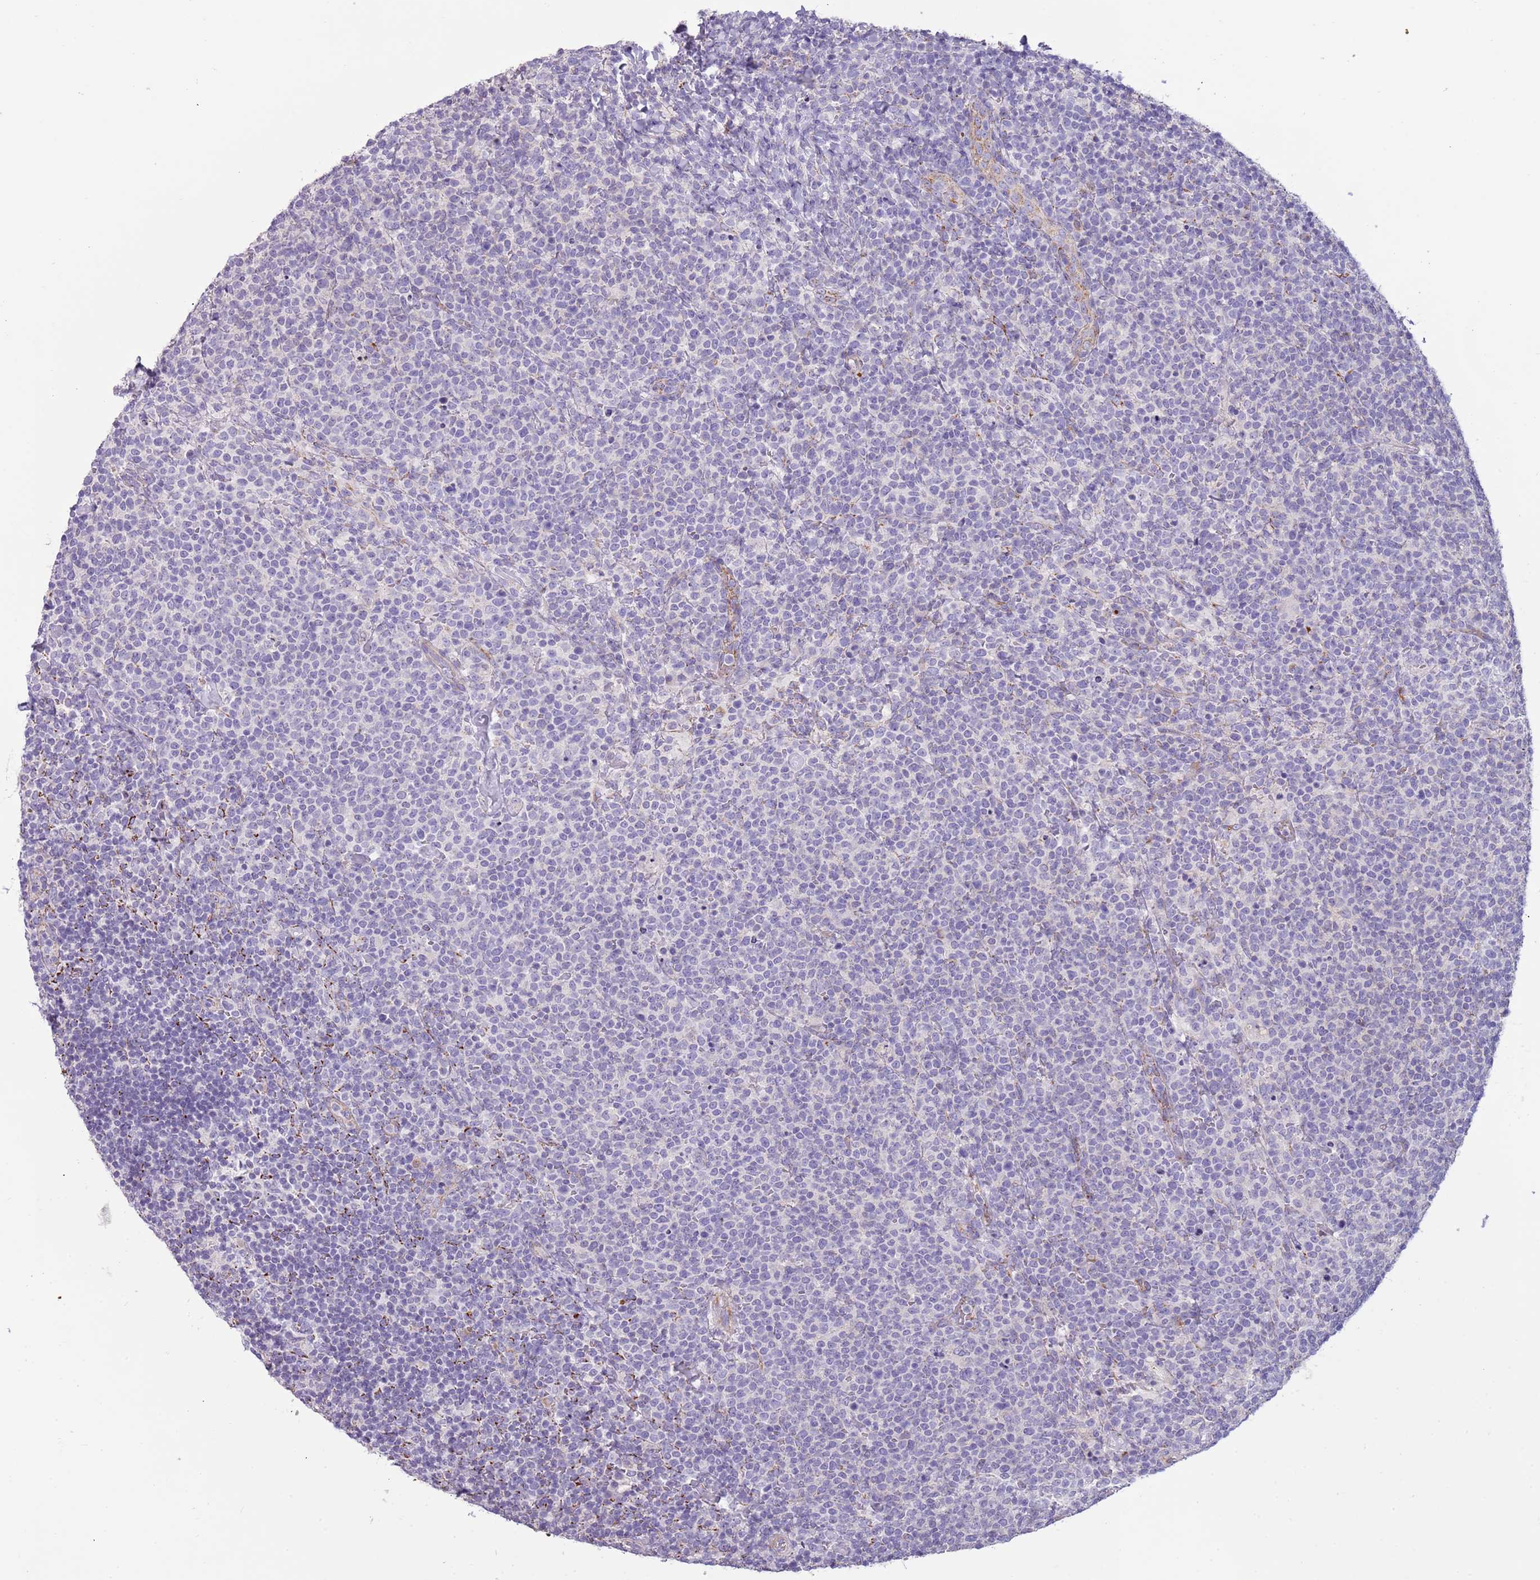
{"staining": {"intensity": "negative", "quantity": "none", "location": "none"}, "tissue": "lymphoma", "cell_type": "Tumor cells", "image_type": "cancer", "snomed": [{"axis": "morphology", "description": "Malignant lymphoma, non-Hodgkin's type, High grade"}, {"axis": "topography", "description": "Lymph node"}], "caption": "An immunohistochemistry histopathology image of lymphoma is shown. There is no staining in tumor cells of lymphoma.", "gene": "RNF222", "patient": {"sex": "male", "age": 61}}